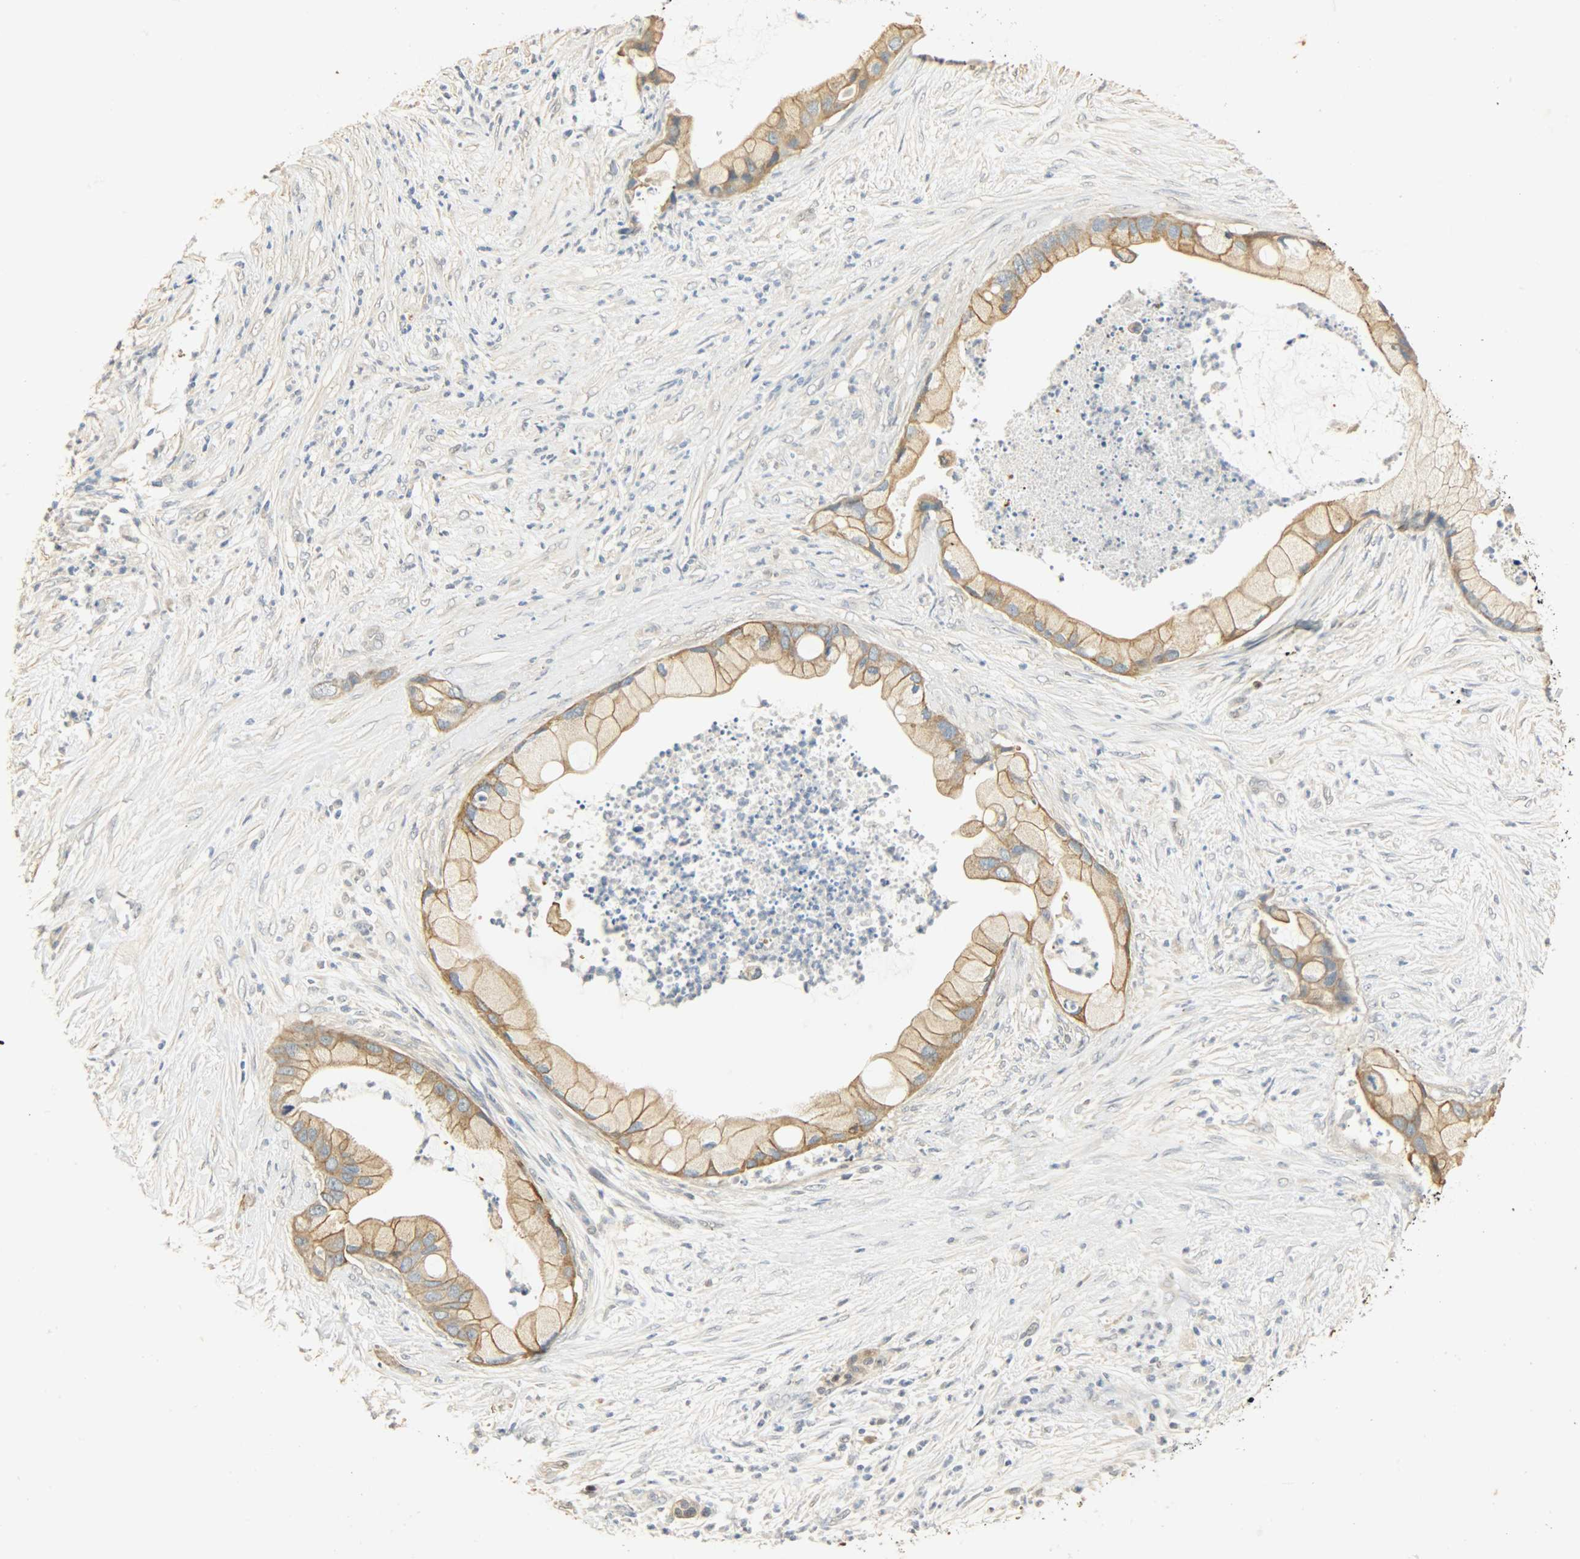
{"staining": {"intensity": "moderate", "quantity": ">75%", "location": "cytoplasmic/membranous"}, "tissue": "pancreatic cancer", "cell_type": "Tumor cells", "image_type": "cancer", "snomed": [{"axis": "morphology", "description": "Adenocarcinoma, NOS"}, {"axis": "topography", "description": "Pancreas"}], "caption": "An image of human pancreatic cancer stained for a protein demonstrates moderate cytoplasmic/membranous brown staining in tumor cells.", "gene": "USP13", "patient": {"sex": "female", "age": 59}}